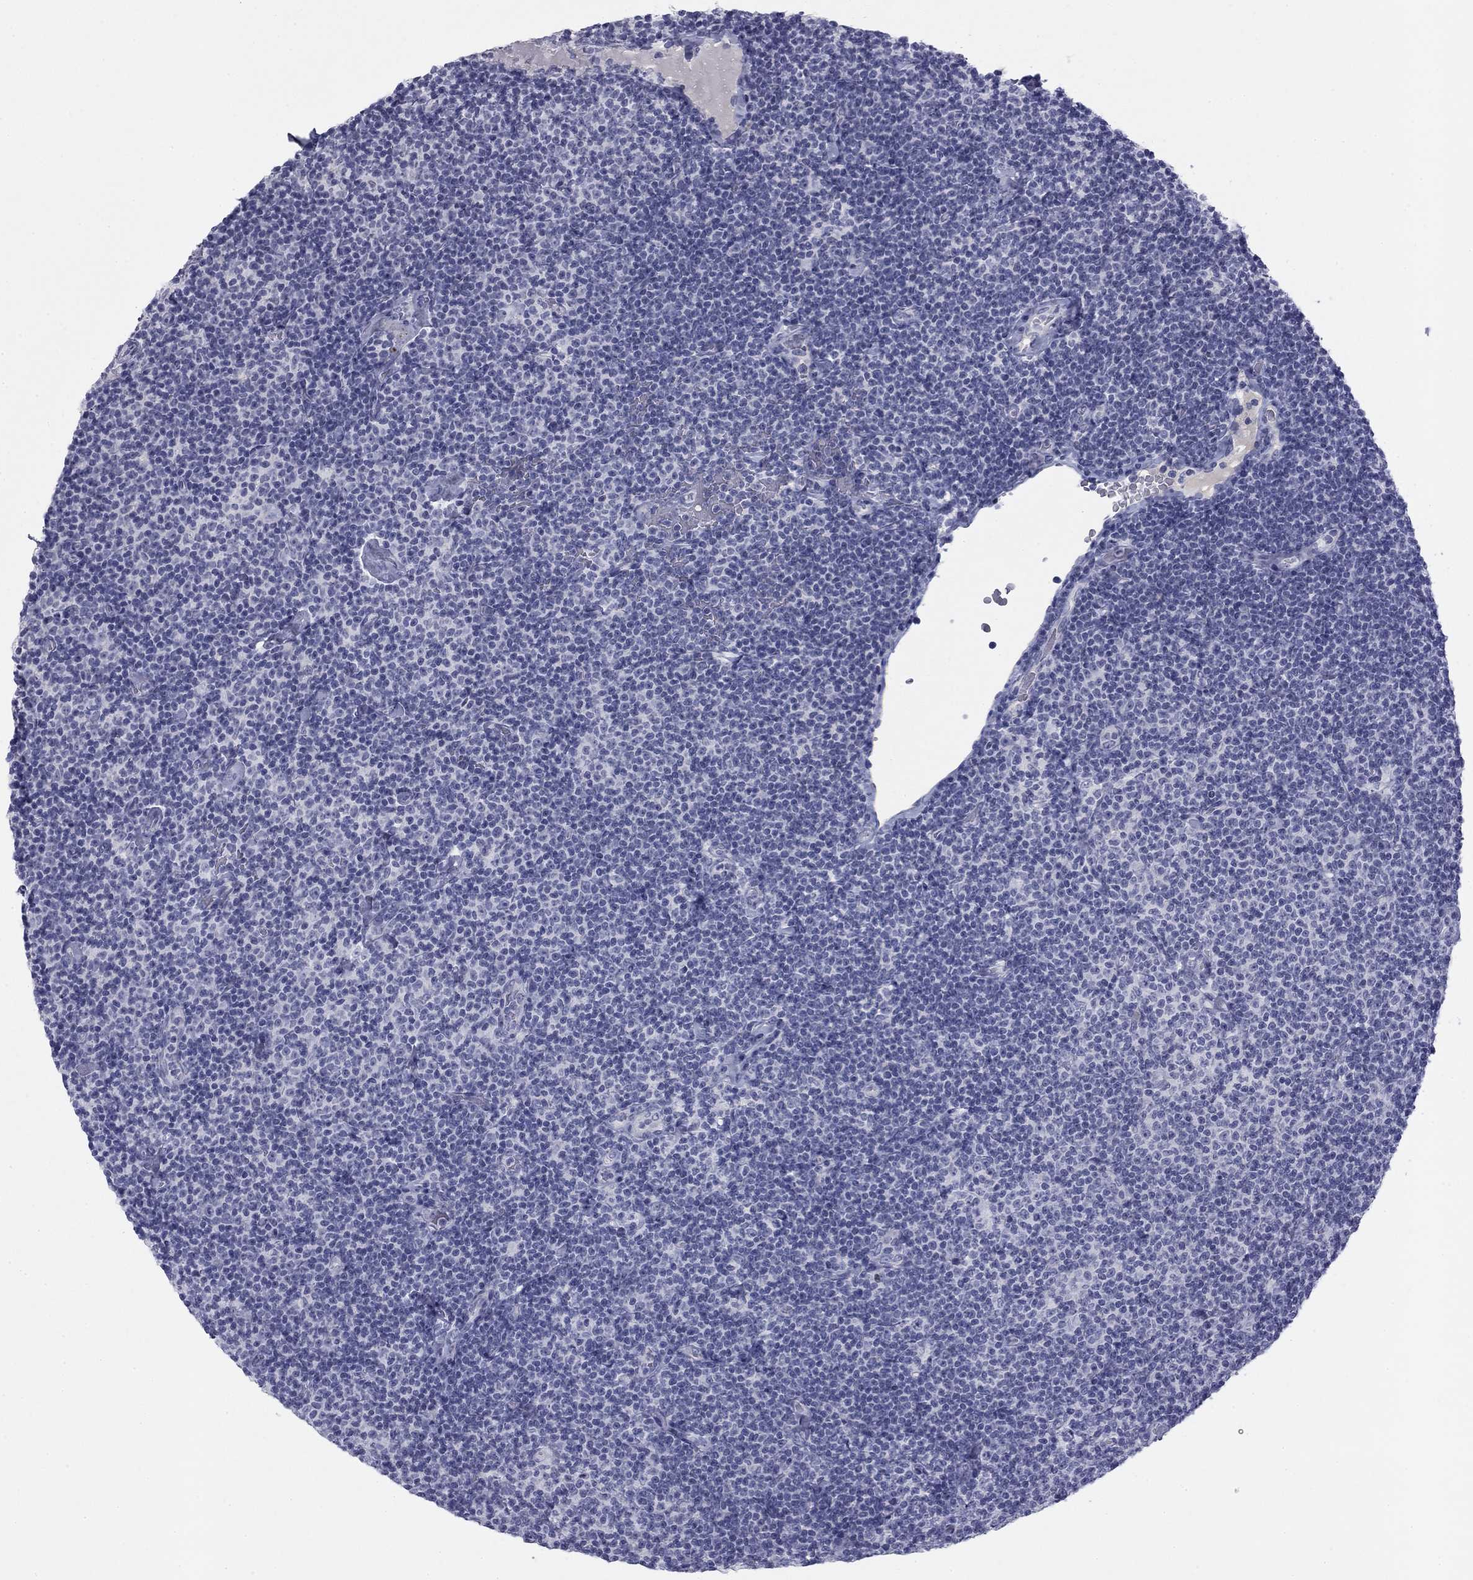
{"staining": {"intensity": "negative", "quantity": "none", "location": "none"}, "tissue": "lymphoma", "cell_type": "Tumor cells", "image_type": "cancer", "snomed": [{"axis": "morphology", "description": "Malignant lymphoma, non-Hodgkin's type, Low grade"}, {"axis": "topography", "description": "Lymph node"}], "caption": "Immunohistochemistry (IHC) of human lymphoma reveals no positivity in tumor cells.", "gene": "TFAP2B", "patient": {"sex": "male", "age": 81}}